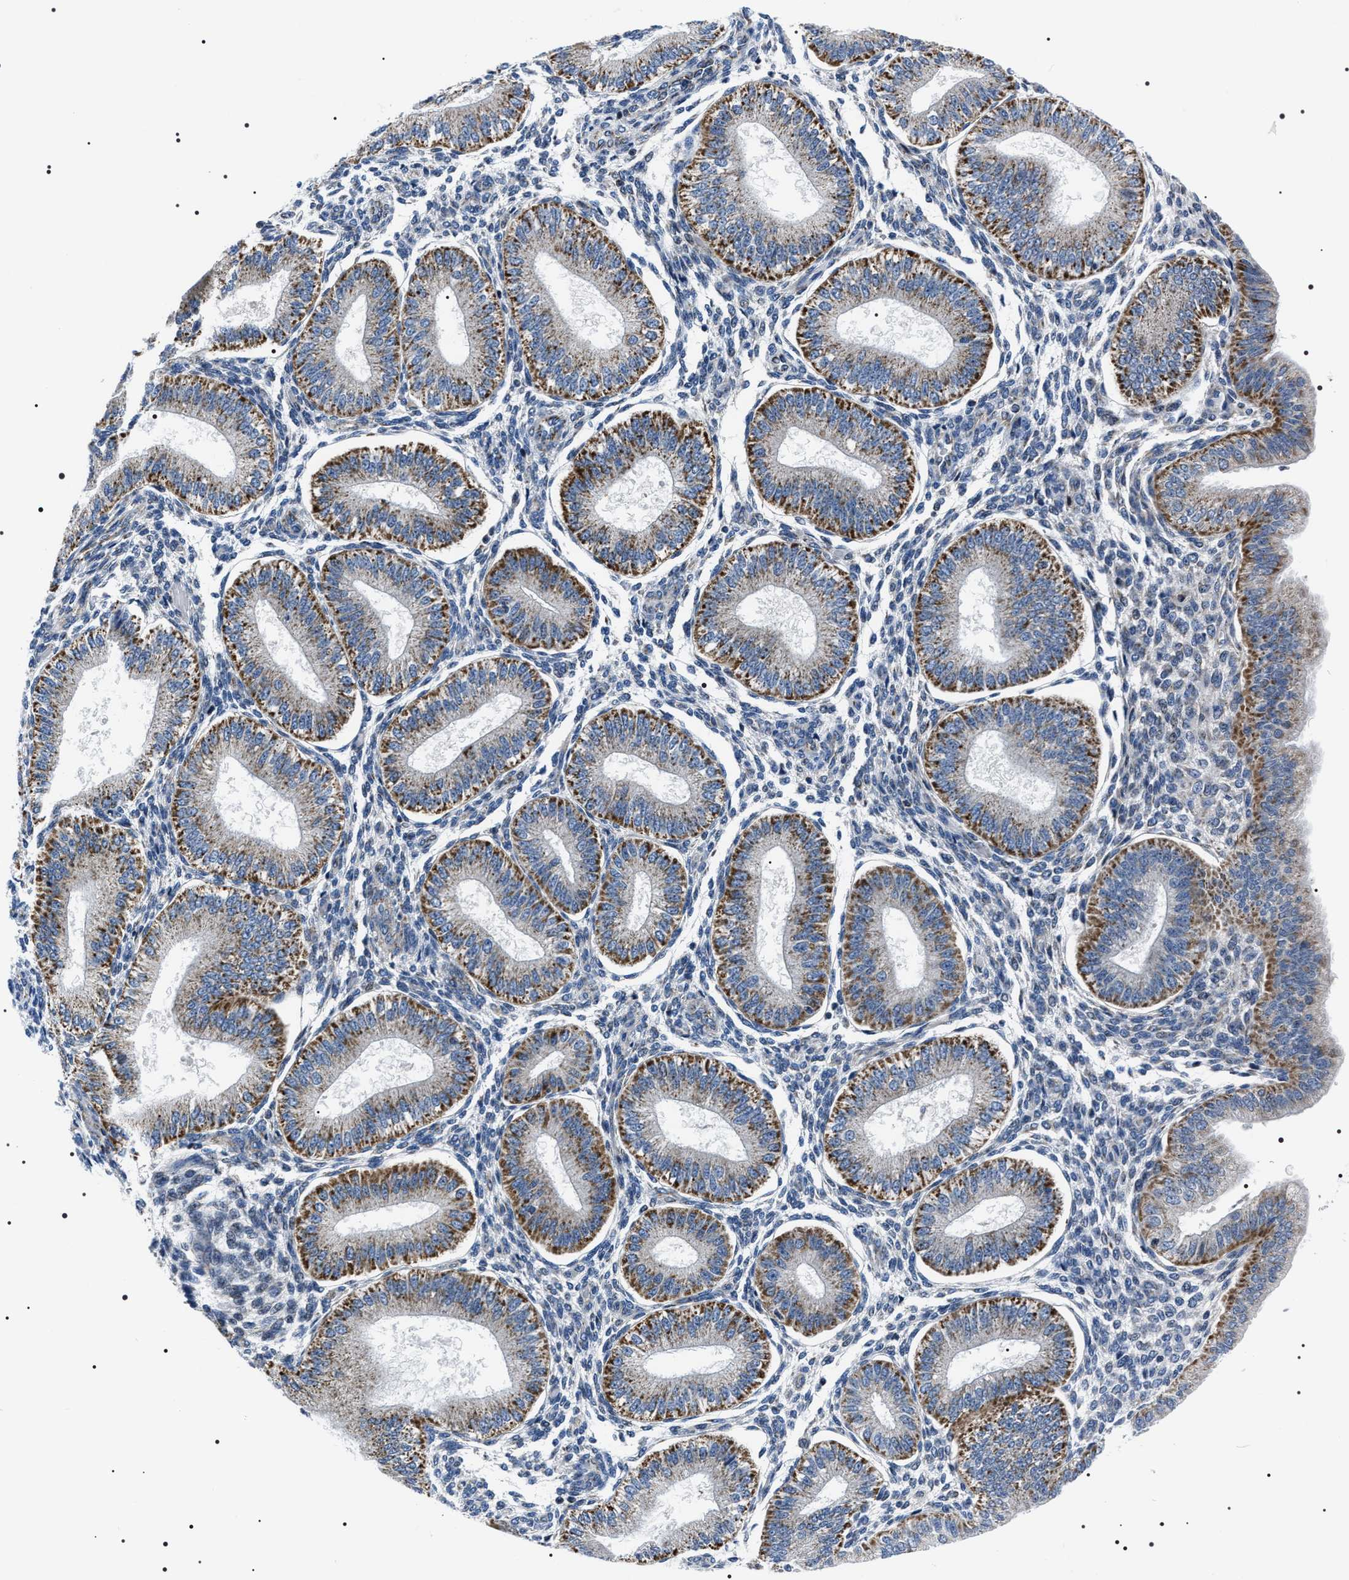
{"staining": {"intensity": "negative", "quantity": "none", "location": "none"}, "tissue": "endometrium", "cell_type": "Cells in endometrial stroma", "image_type": "normal", "snomed": [{"axis": "morphology", "description": "Normal tissue, NOS"}, {"axis": "topography", "description": "Endometrium"}], "caption": "Immunohistochemistry image of benign endometrium: endometrium stained with DAB reveals no significant protein positivity in cells in endometrial stroma. (DAB immunohistochemistry (IHC) with hematoxylin counter stain).", "gene": "NTMT1", "patient": {"sex": "female", "age": 39}}